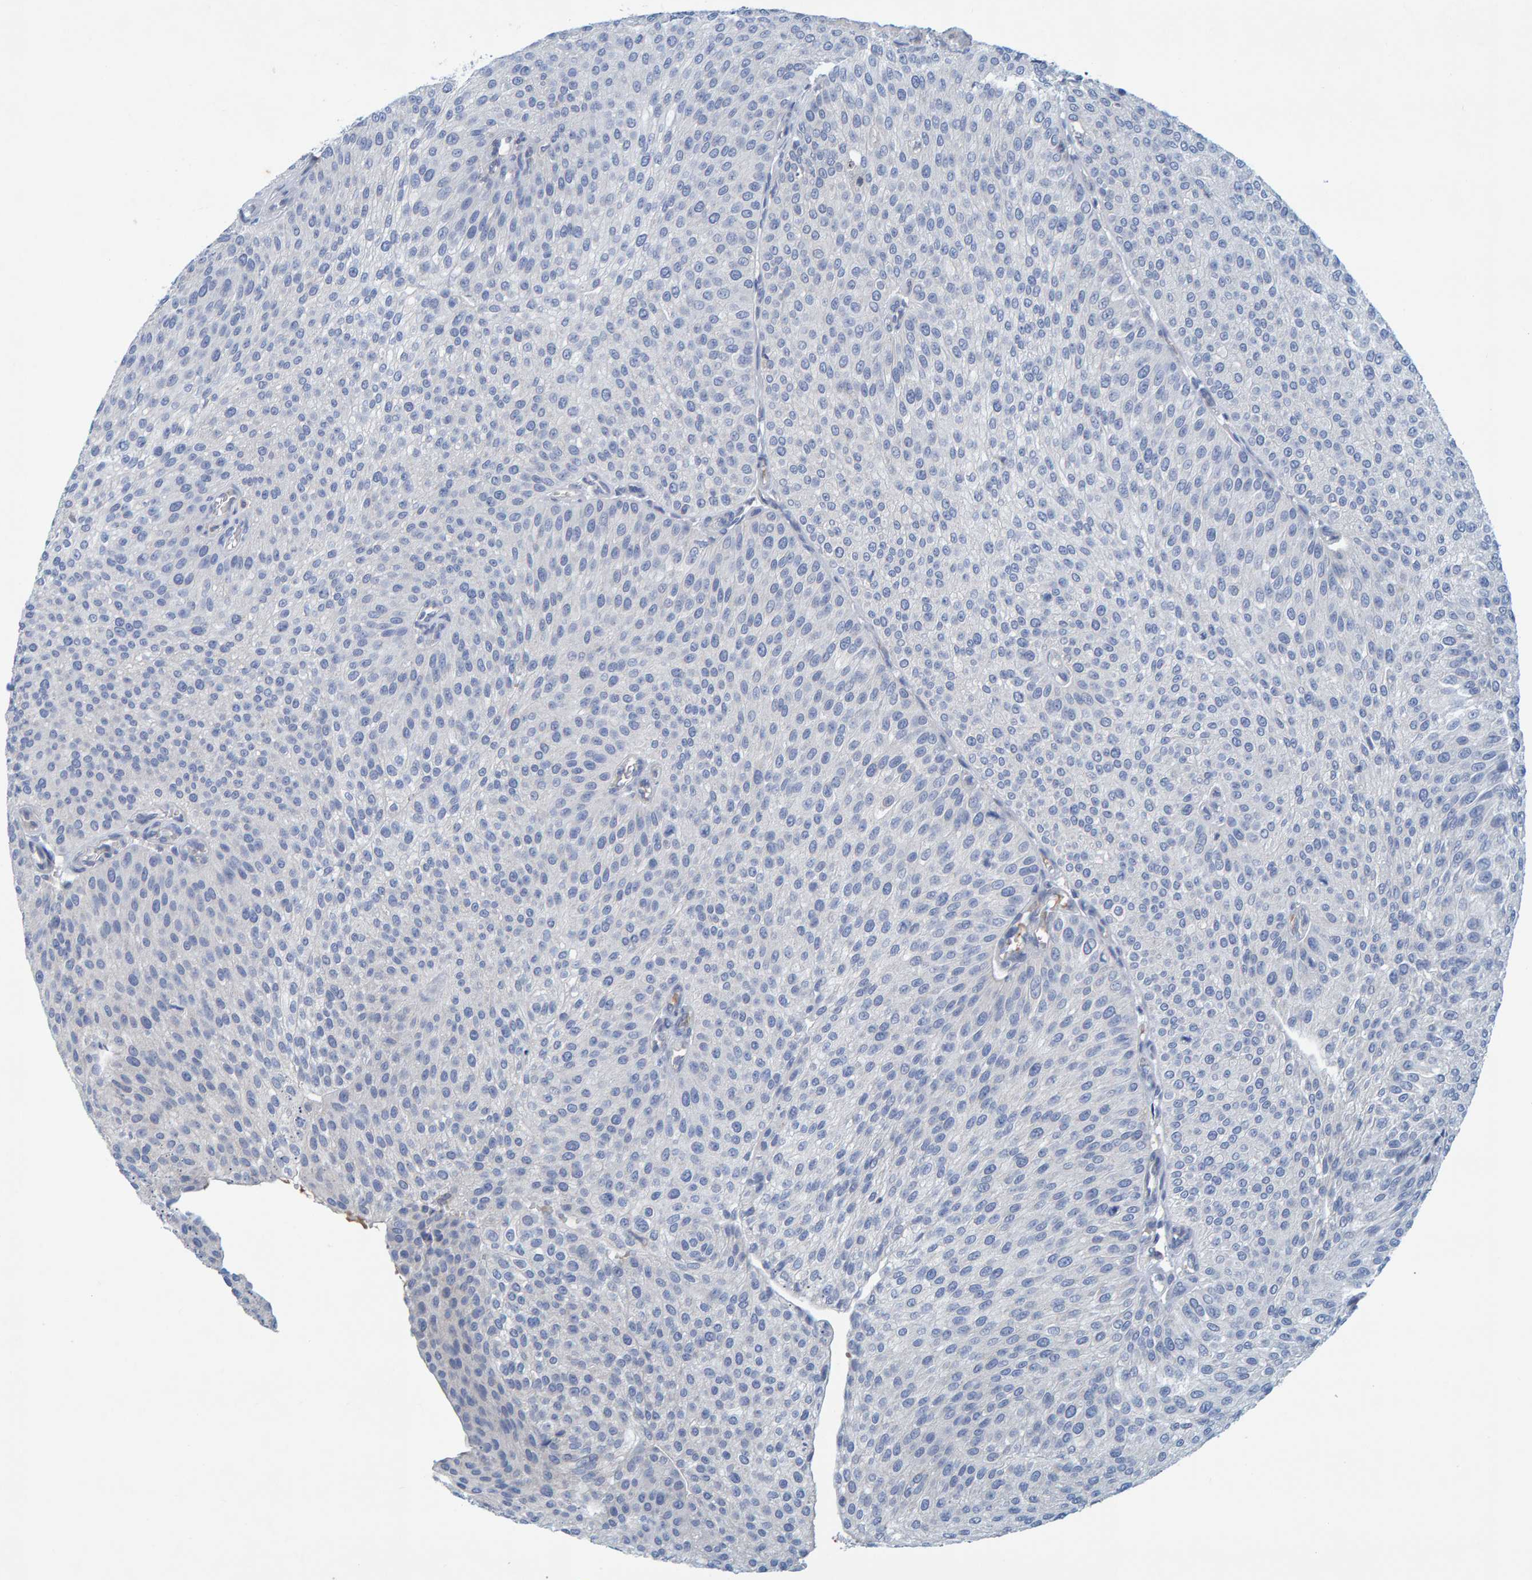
{"staining": {"intensity": "negative", "quantity": "none", "location": "none"}, "tissue": "urothelial cancer", "cell_type": "Tumor cells", "image_type": "cancer", "snomed": [{"axis": "morphology", "description": "Urothelial carcinoma, Low grade"}, {"axis": "topography", "description": "Smooth muscle"}, {"axis": "topography", "description": "Urinary bladder"}], "caption": "IHC histopathology image of urothelial cancer stained for a protein (brown), which demonstrates no expression in tumor cells. (Brightfield microscopy of DAB (3,3'-diaminobenzidine) IHC at high magnification).", "gene": "ALAD", "patient": {"sex": "male", "age": 60}}